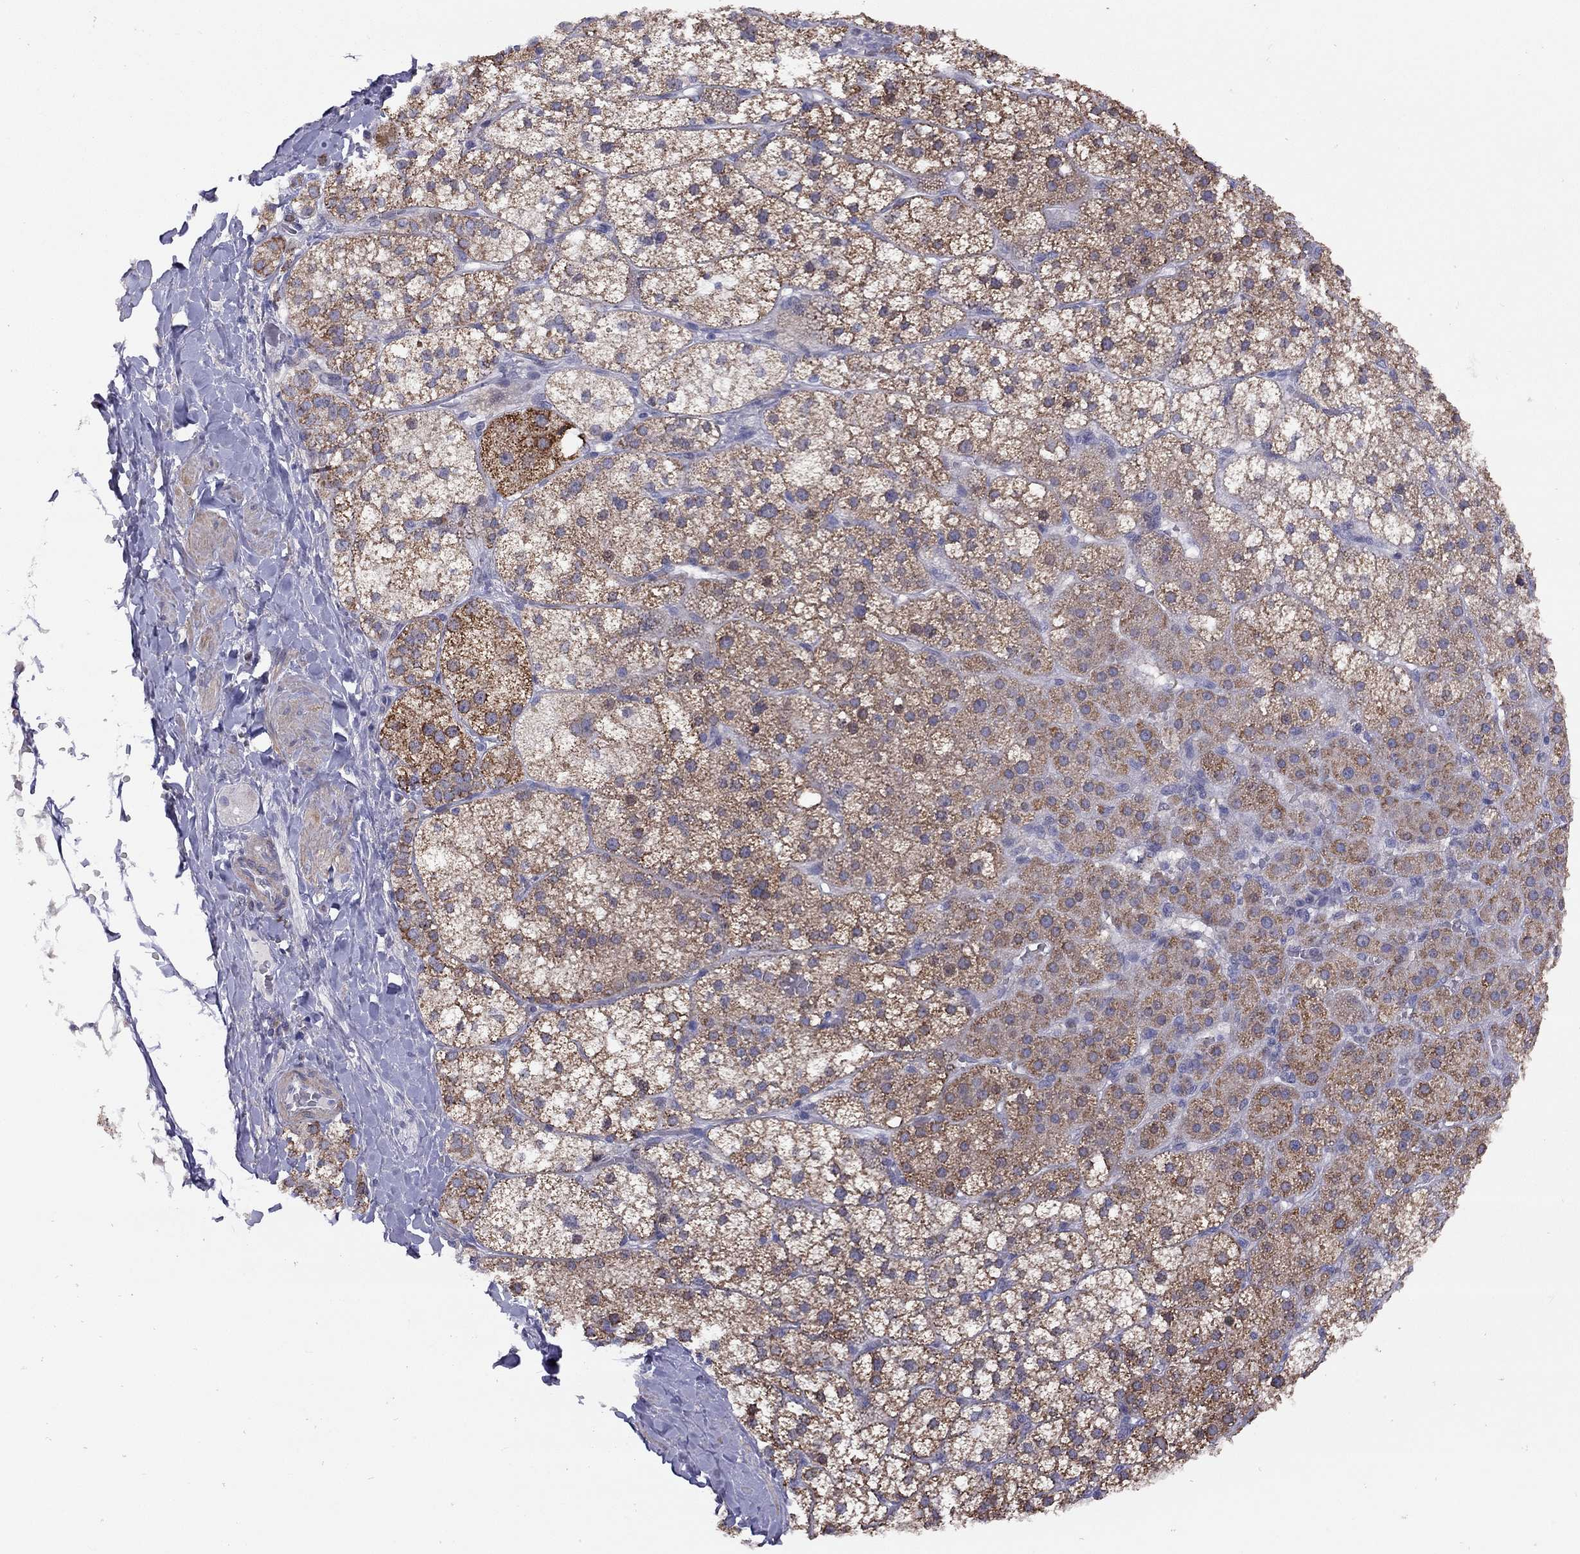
{"staining": {"intensity": "strong", "quantity": "25%-75%", "location": "cytoplasmic/membranous"}, "tissue": "adrenal gland", "cell_type": "Glandular cells", "image_type": "normal", "snomed": [{"axis": "morphology", "description": "Normal tissue, NOS"}, {"axis": "topography", "description": "Adrenal gland"}], "caption": "Protein expression analysis of benign adrenal gland displays strong cytoplasmic/membranous staining in approximately 25%-75% of glandular cells. (Stains: DAB (3,3'-diaminobenzidine) in brown, nuclei in blue, Microscopy: brightfield microscopy at high magnification).", "gene": "SYTL2", "patient": {"sex": "male", "age": 53}}